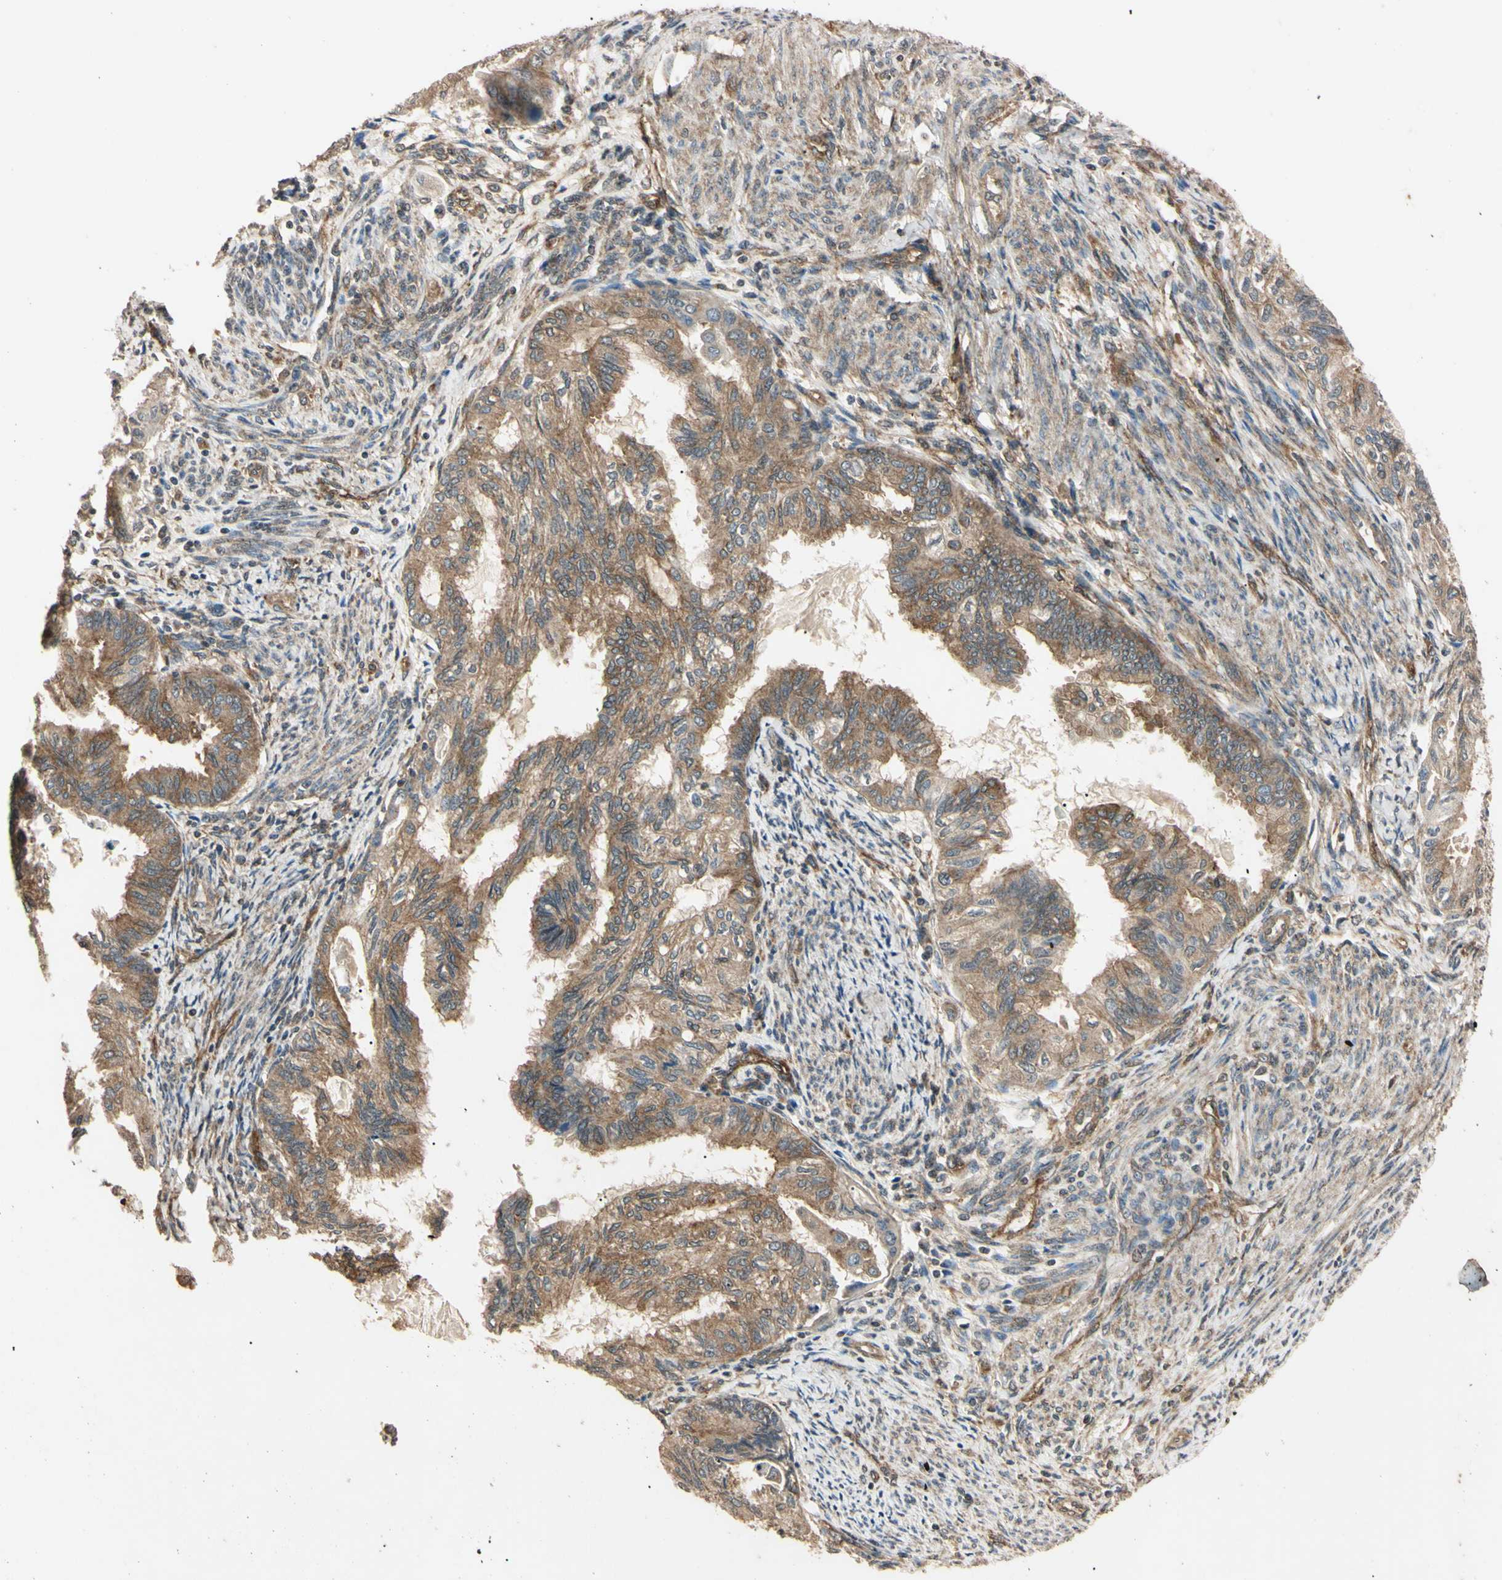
{"staining": {"intensity": "moderate", "quantity": "25%-75%", "location": "cytoplasmic/membranous"}, "tissue": "cervical cancer", "cell_type": "Tumor cells", "image_type": "cancer", "snomed": [{"axis": "morphology", "description": "Normal tissue, NOS"}, {"axis": "morphology", "description": "Adenocarcinoma, NOS"}, {"axis": "topography", "description": "Cervix"}, {"axis": "topography", "description": "Endometrium"}], "caption": "A high-resolution photomicrograph shows immunohistochemistry staining of cervical adenocarcinoma, which demonstrates moderate cytoplasmic/membranous staining in about 25%-75% of tumor cells. (brown staining indicates protein expression, while blue staining denotes nuclei).", "gene": "EPN1", "patient": {"sex": "female", "age": 86}}